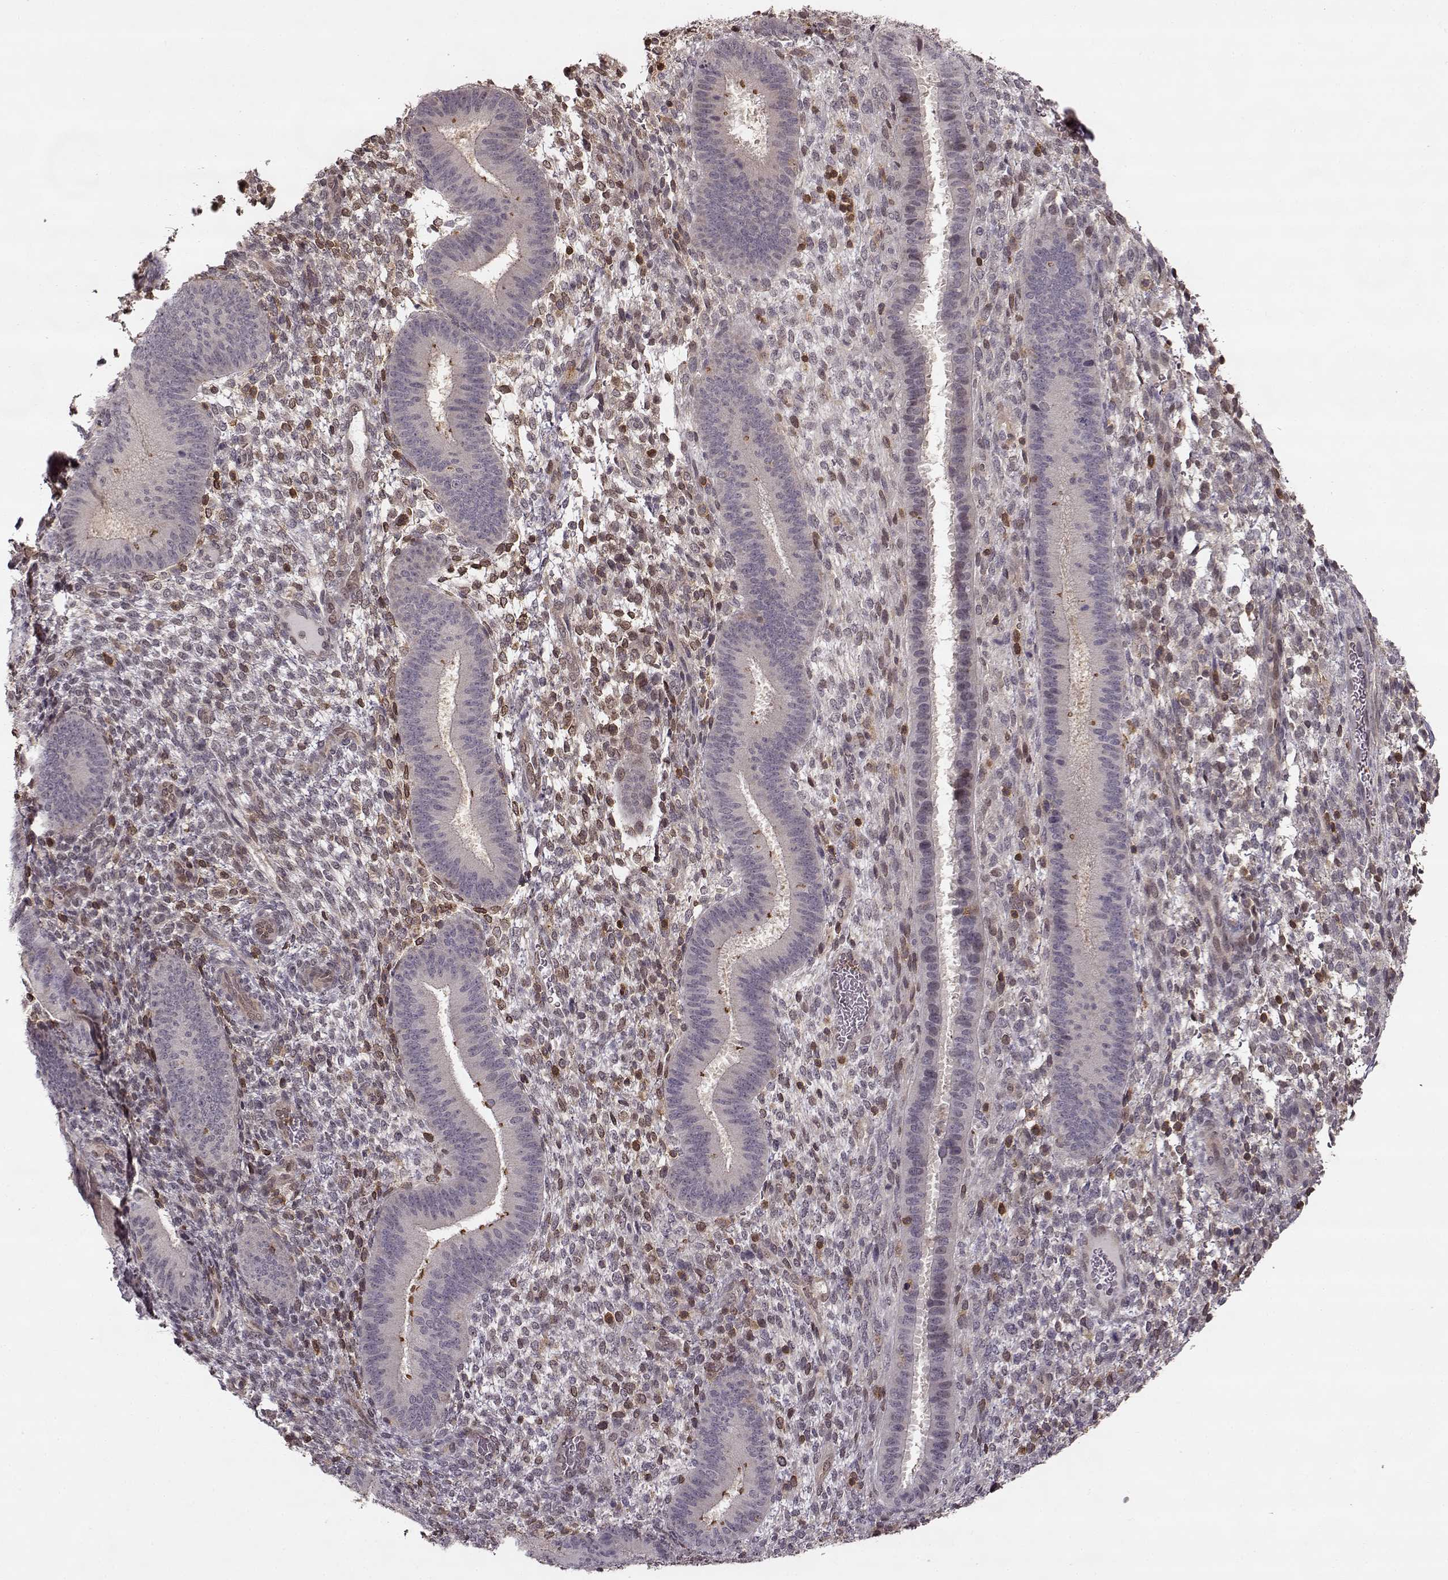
{"staining": {"intensity": "negative", "quantity": "none", "location": "none"}, "tissue": "endometrium", "cell_type": "Cells in endometrial stroma", "image_type": "normal", "snomed": [{"axis": "morphology", "description": "Normal tissue, NOS"}, {"axis": "topography", "description": "Endometrium"}], "caption": "The micrograph exhibits no staining of cells in endometrial stroma in normal endometrium.", "gene": "MFSD1", "patient": {"sex": "female", "age": 39}}